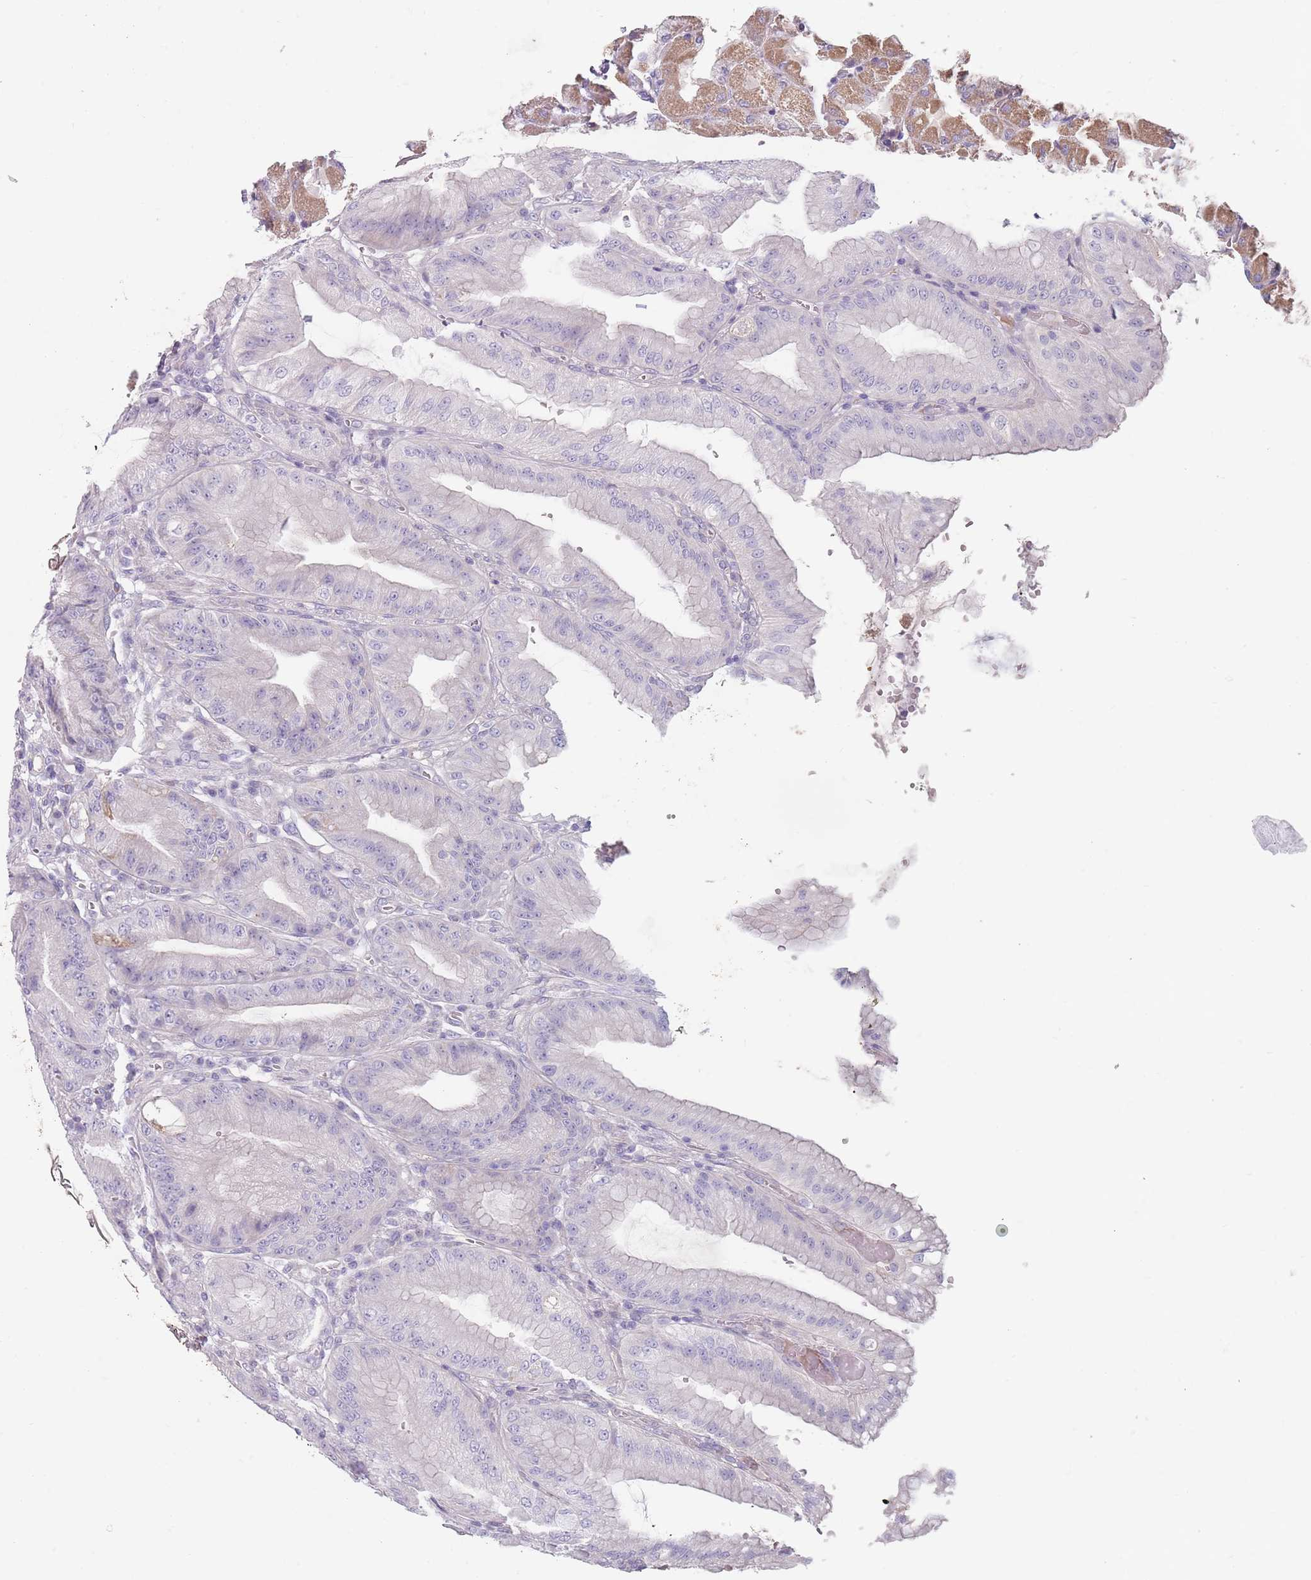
{"staining": {"intensity": "moderate", "quantity": "25%-75%", "location": "cytoplasmic/membranous"}, "tissue": "stomach", "cell_type": "Glandular cells", "image_type": "normal", "snomed": [{"axis": "morphology", "description": "Normal tissue, NOS"}, {"axis": "topography", "description": "Stomach, upper"}, {"axis": "topography", "description": "Stomach, lower"}], "caption": "Approximately 25%-75% of glandular cells in normal stomach display moderate cytoplasmic/membranous protein expression as visualized by brown immunohistochemical staining.", "gene": "DDX4", "patient": {"sex": "male", "age": 71}}